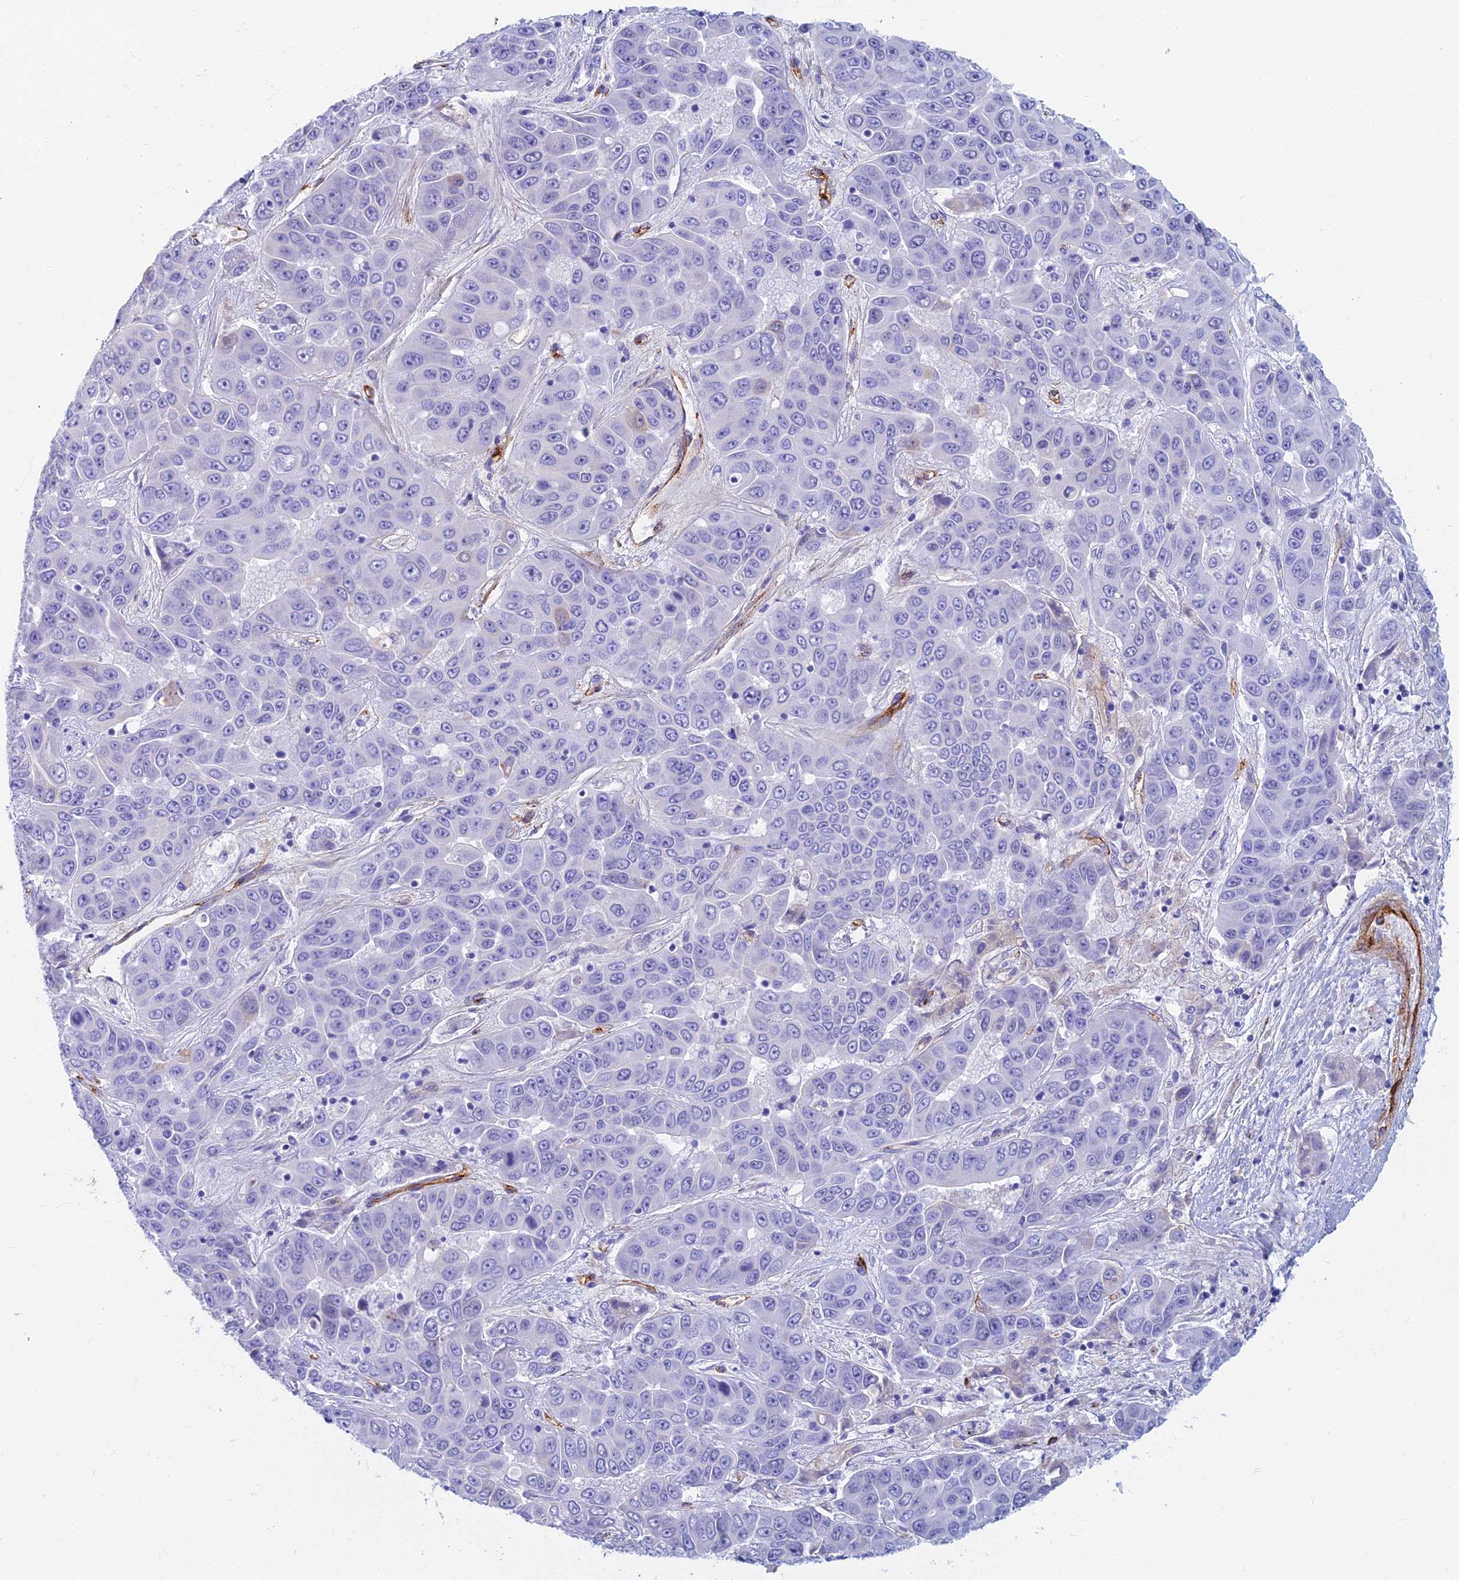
{"staining": {"intensity": "negative", "quantity": "none", "location": "none"}, "tissue": "liver cancer", "cell_type": "Tumor cells", "image_type": "cancer", "snomed": [{"axis": "morphology", "description": "Cholangiocarcinoma"}, {"axis": "topography", "description": "Liver"}], "caption": "This is an immunohistochemistry (IHC) micrograph of liver cholangiocarcinoma. There is no positivity in tumor cells.", "gene": "ETFRF1", "patient": {"sex": "female", "age": 52}}